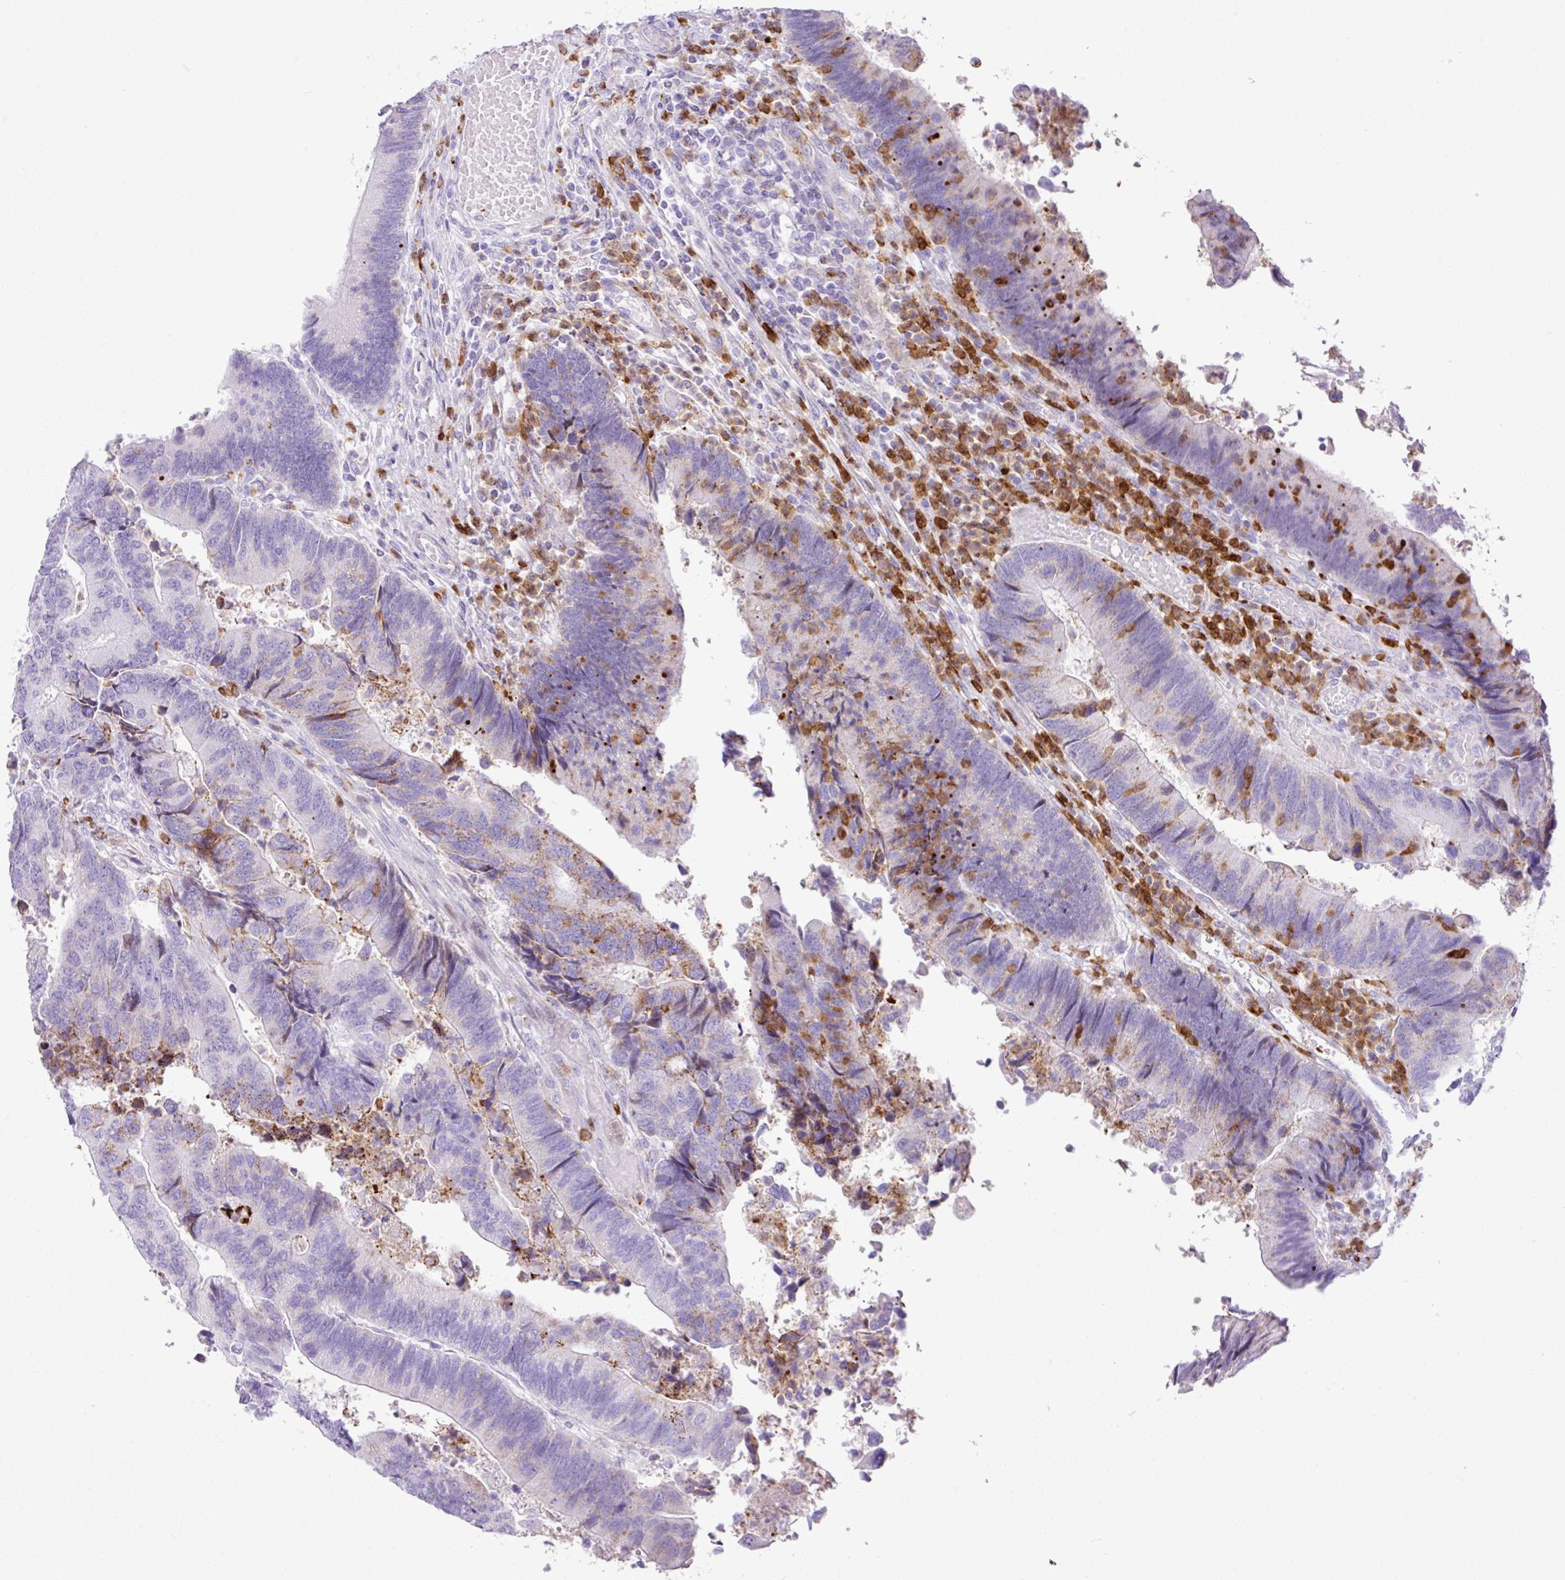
{"staining": {"intensity": "moderate", "quantity": "<25%", "location": "cytoplasmic/membranous"}, "tissue": "colorectal cancer", "cell_type": "Tumor cells", "image_type": "cancer", "snomed": [{"axis": "morphology", "description": "Adenocarcinoma, NOS"}, {"axis": "topography", "description": "Colon"}], "caption": "The image displays immunohistochemical staining of colorectal cancer. There is moderate cytoplasmic/membranous staining is seen in about <25% of tumor cells.", "gene": "RCAN2", "patient": {"sex": "female", "age": 67}}